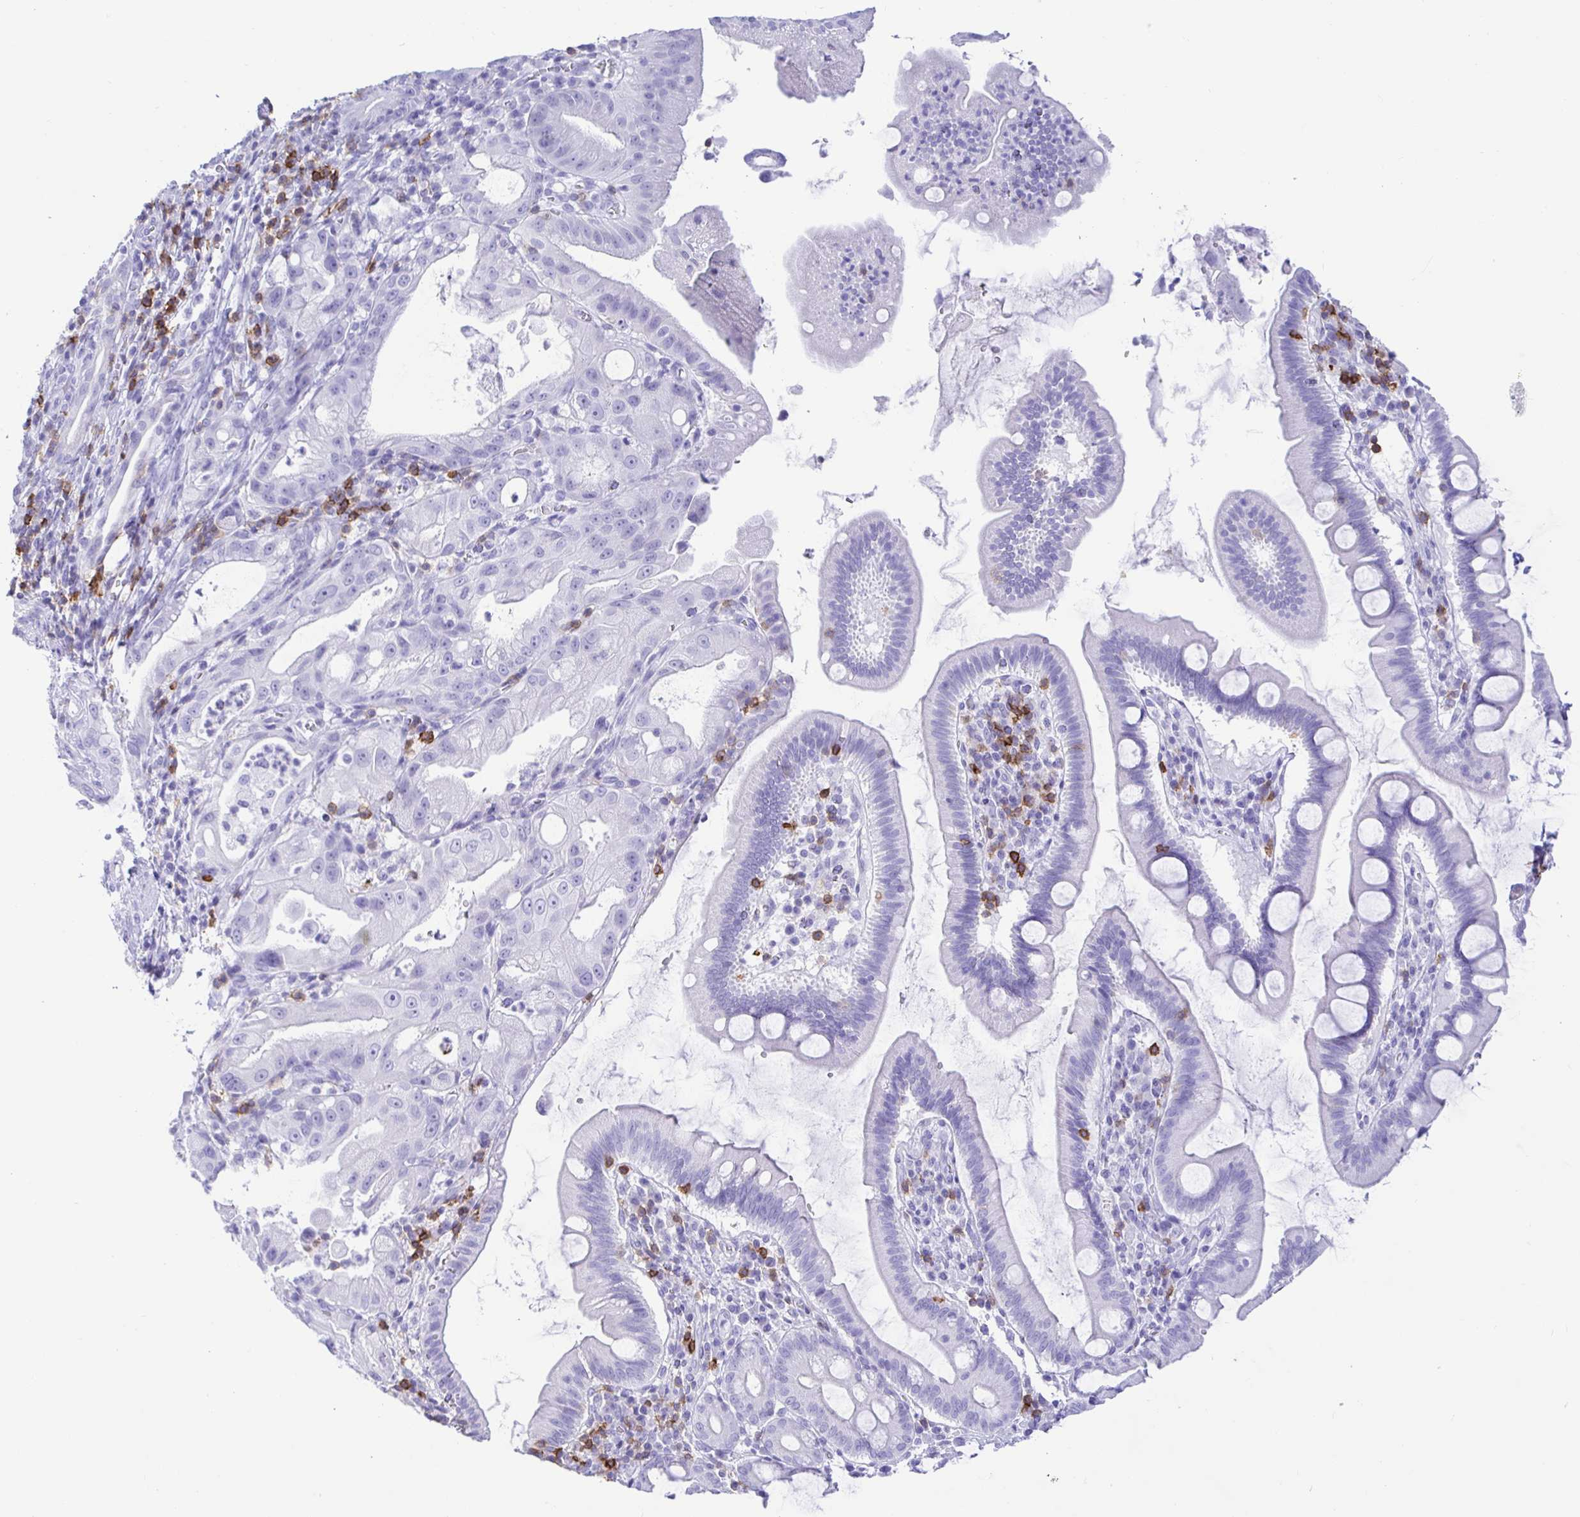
{"staining": {"intensity": "negative", "quantity": "none", "location": "none"}, "tissue": "pancreatic cancer", "cell_type": "Tumor cells", "image_type": "cancer", "snomed": [{"axis": "morphology", "description": "Adenocarcinoma, NOS"}, {"axis": "topography", "description": "Pancreas"}], "caption": "Immunohistochemistry (IHC) micrograph of adenocarcinoma (pancreatic) stained for a protein (brown), which displays no staining in tumor cells.", "gene": "CD5", "patient": {"sex": "male", "age": 68}}